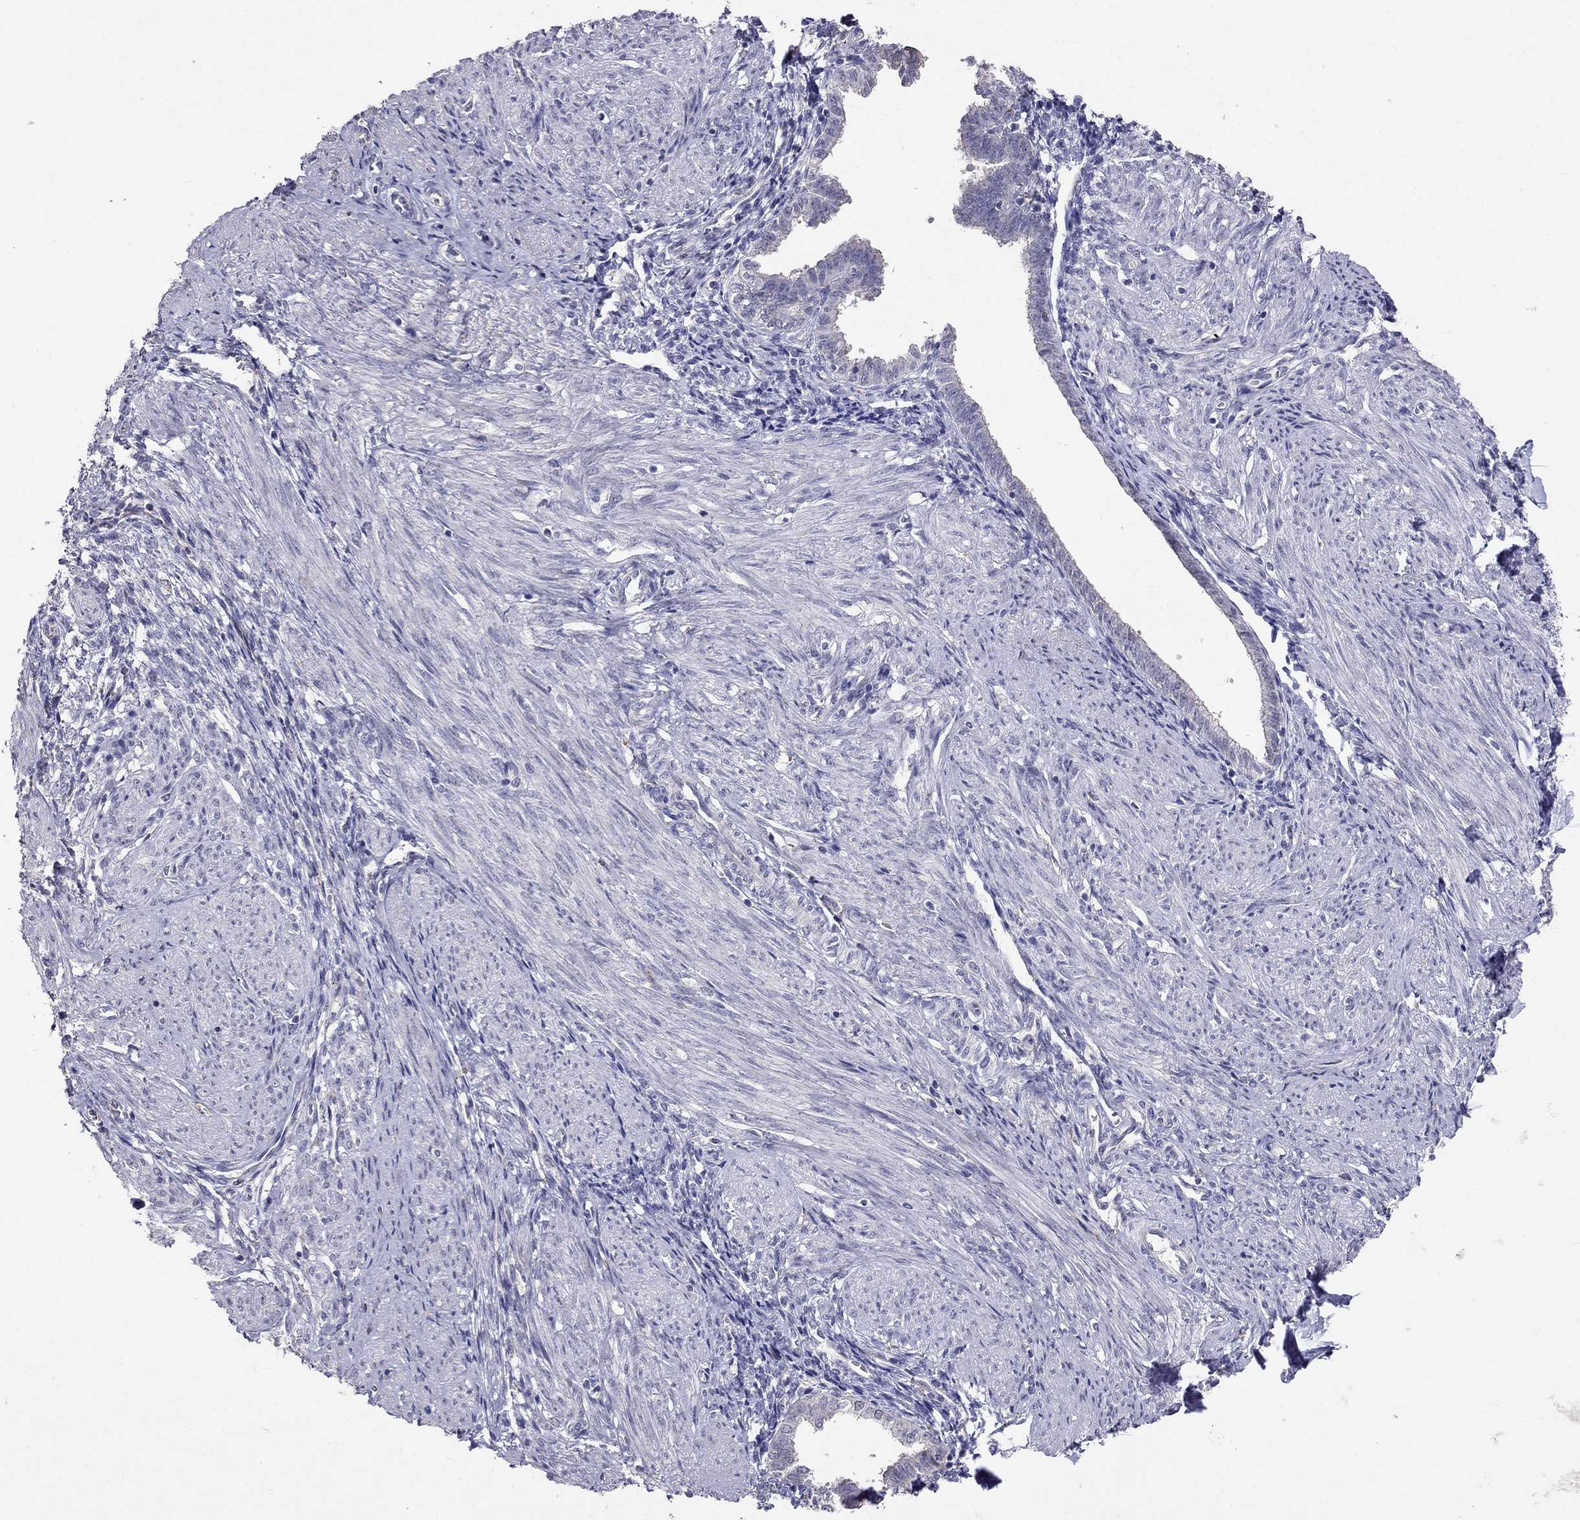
{"staining": {"intensity": "negative", "quantity": "none", "location": "none"}, "tissue": "endometrium", "cell_type": "Cells in endometrial stroma", "image_type": "normal", "snomed": [{"axis": "morphology", "description": "Normal tissue, NOS"}, {"axis": "topography", "description": "Endometrium"}], "caption": "A high-resolution image shows immunohistochemistry (IHC) staining of benign endometrium, which shows no significant staining in cells in endometrial stroma.", "gene": "MAGEB4", "patient": {"sex": "female", "age": 37}}